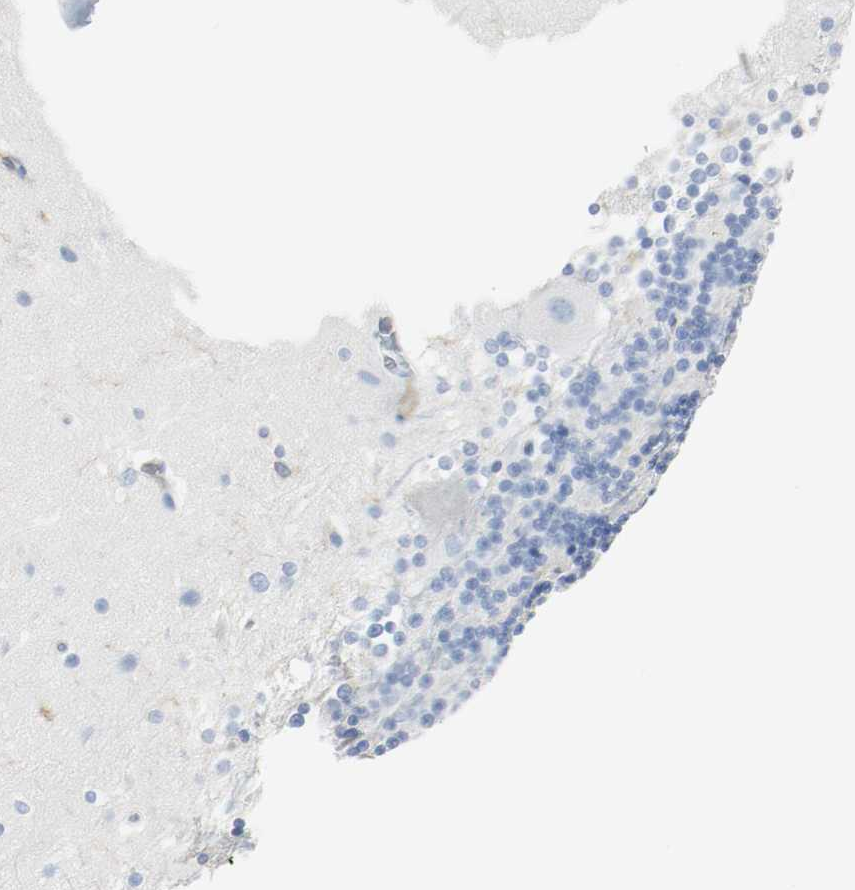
{"staining": {"intensity": "negative", "quantity": "none", "location": "none"}, "tissue": "cerebellum", "cell_type": "Cells in granular layer", "image_type": "normal", "snomed": [{"axis": "morphology", "description": "Normal tissue, NOS"}, {"axis": "topography", "description": "Cerebellum"}], "caption": "DAB immunohistochemical staining of benign human cerebellum displays no significant staining in cells in granular layer.", "gene": "ARPC1B", "patient": {"sex": "female", "age": 19}}